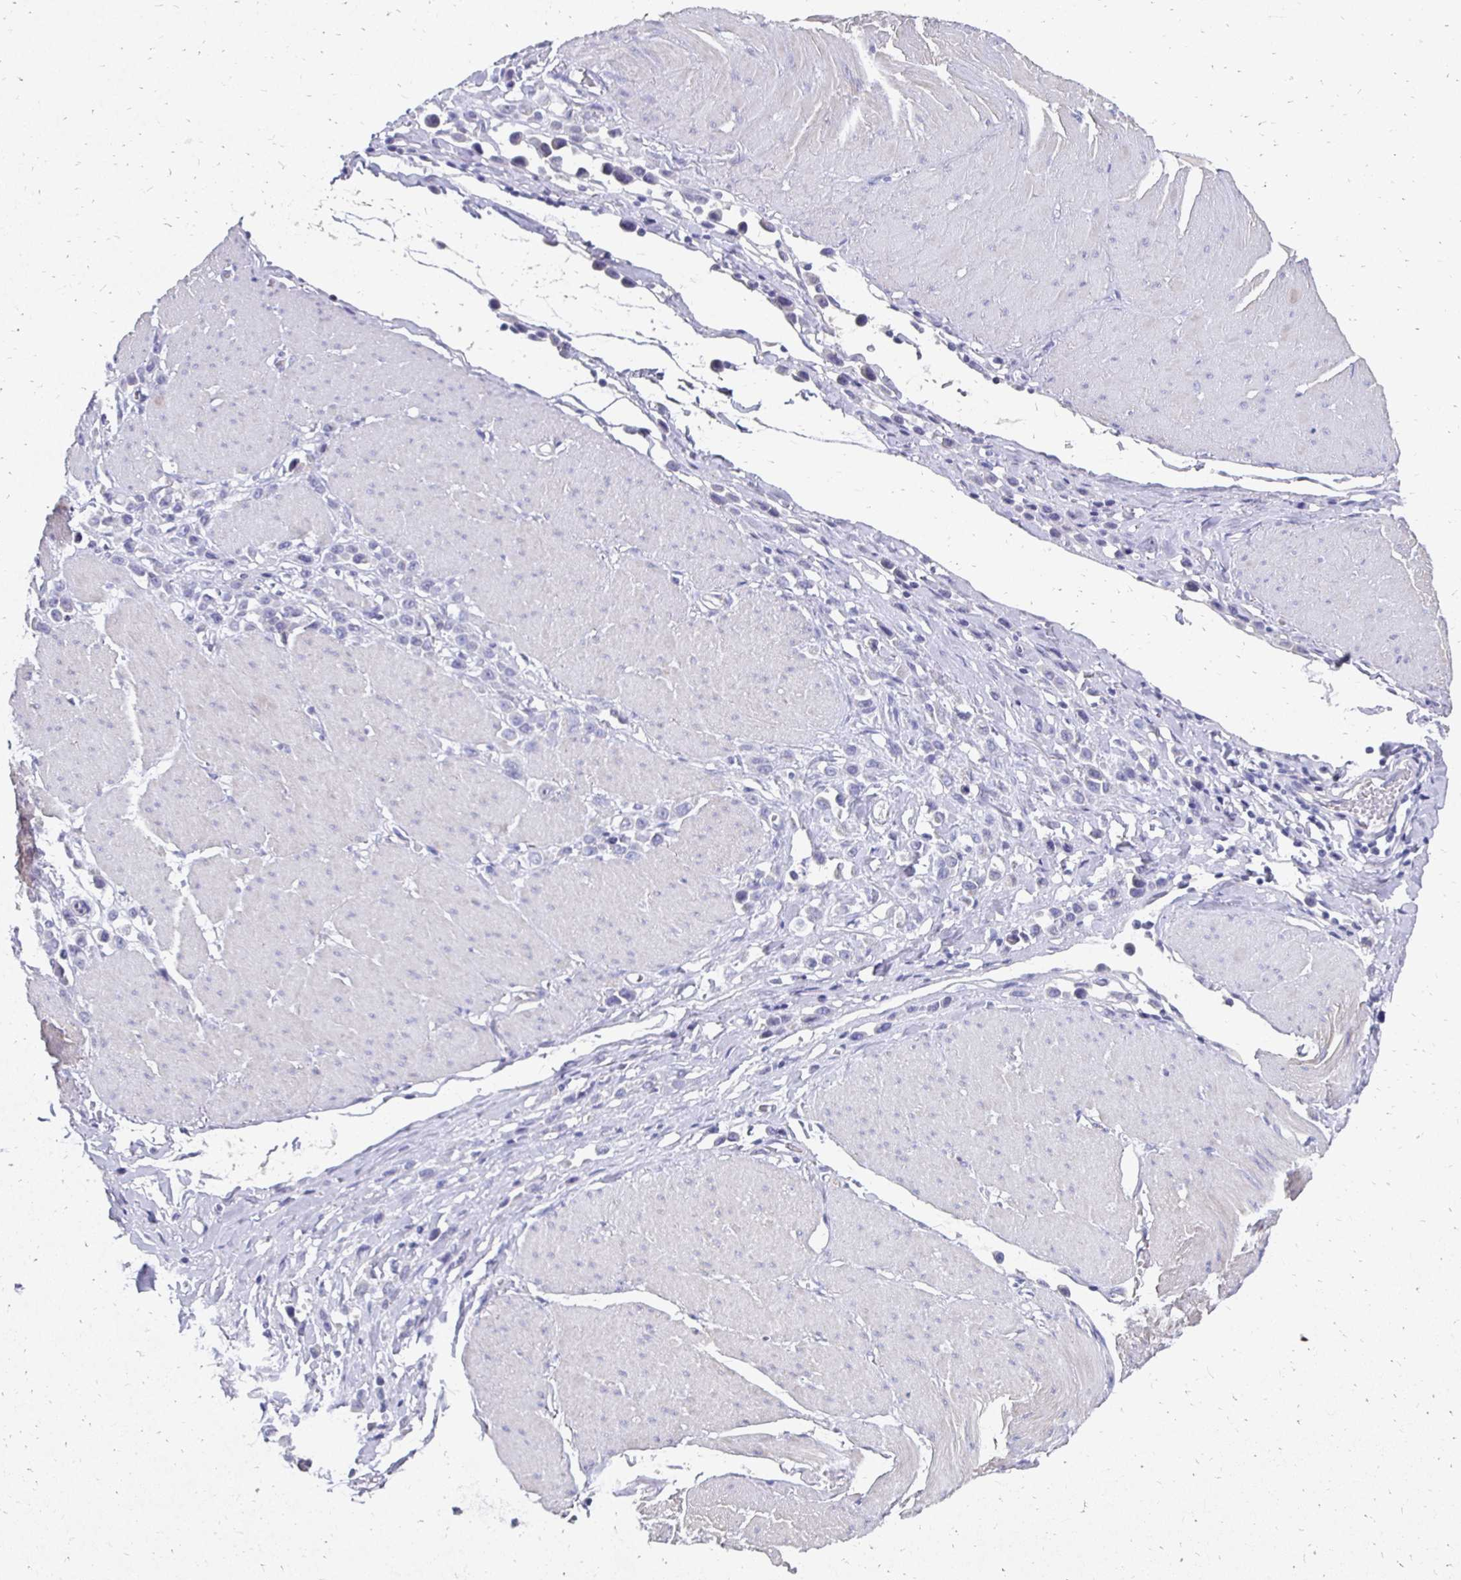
{"staining": {"intensity": "negative", "quantity": "none", "location": "none"}, "tissue": "stomach cancer", "cell_type": "Tumor cells", "image_type": "cancer", "snomed": [{"axis": "morphology", "description": "Adenocarcinoma, NOS"}, {"axis": "topography", "description": "Stomach"}], "caption": "This is an immunohistochemistry (IHC) histopathology image of adenocarcinoma (stomach). There is no positivity in tumor cells.", "gene": "SYCP3", "patient": {"sex": "male", "age": 47}}